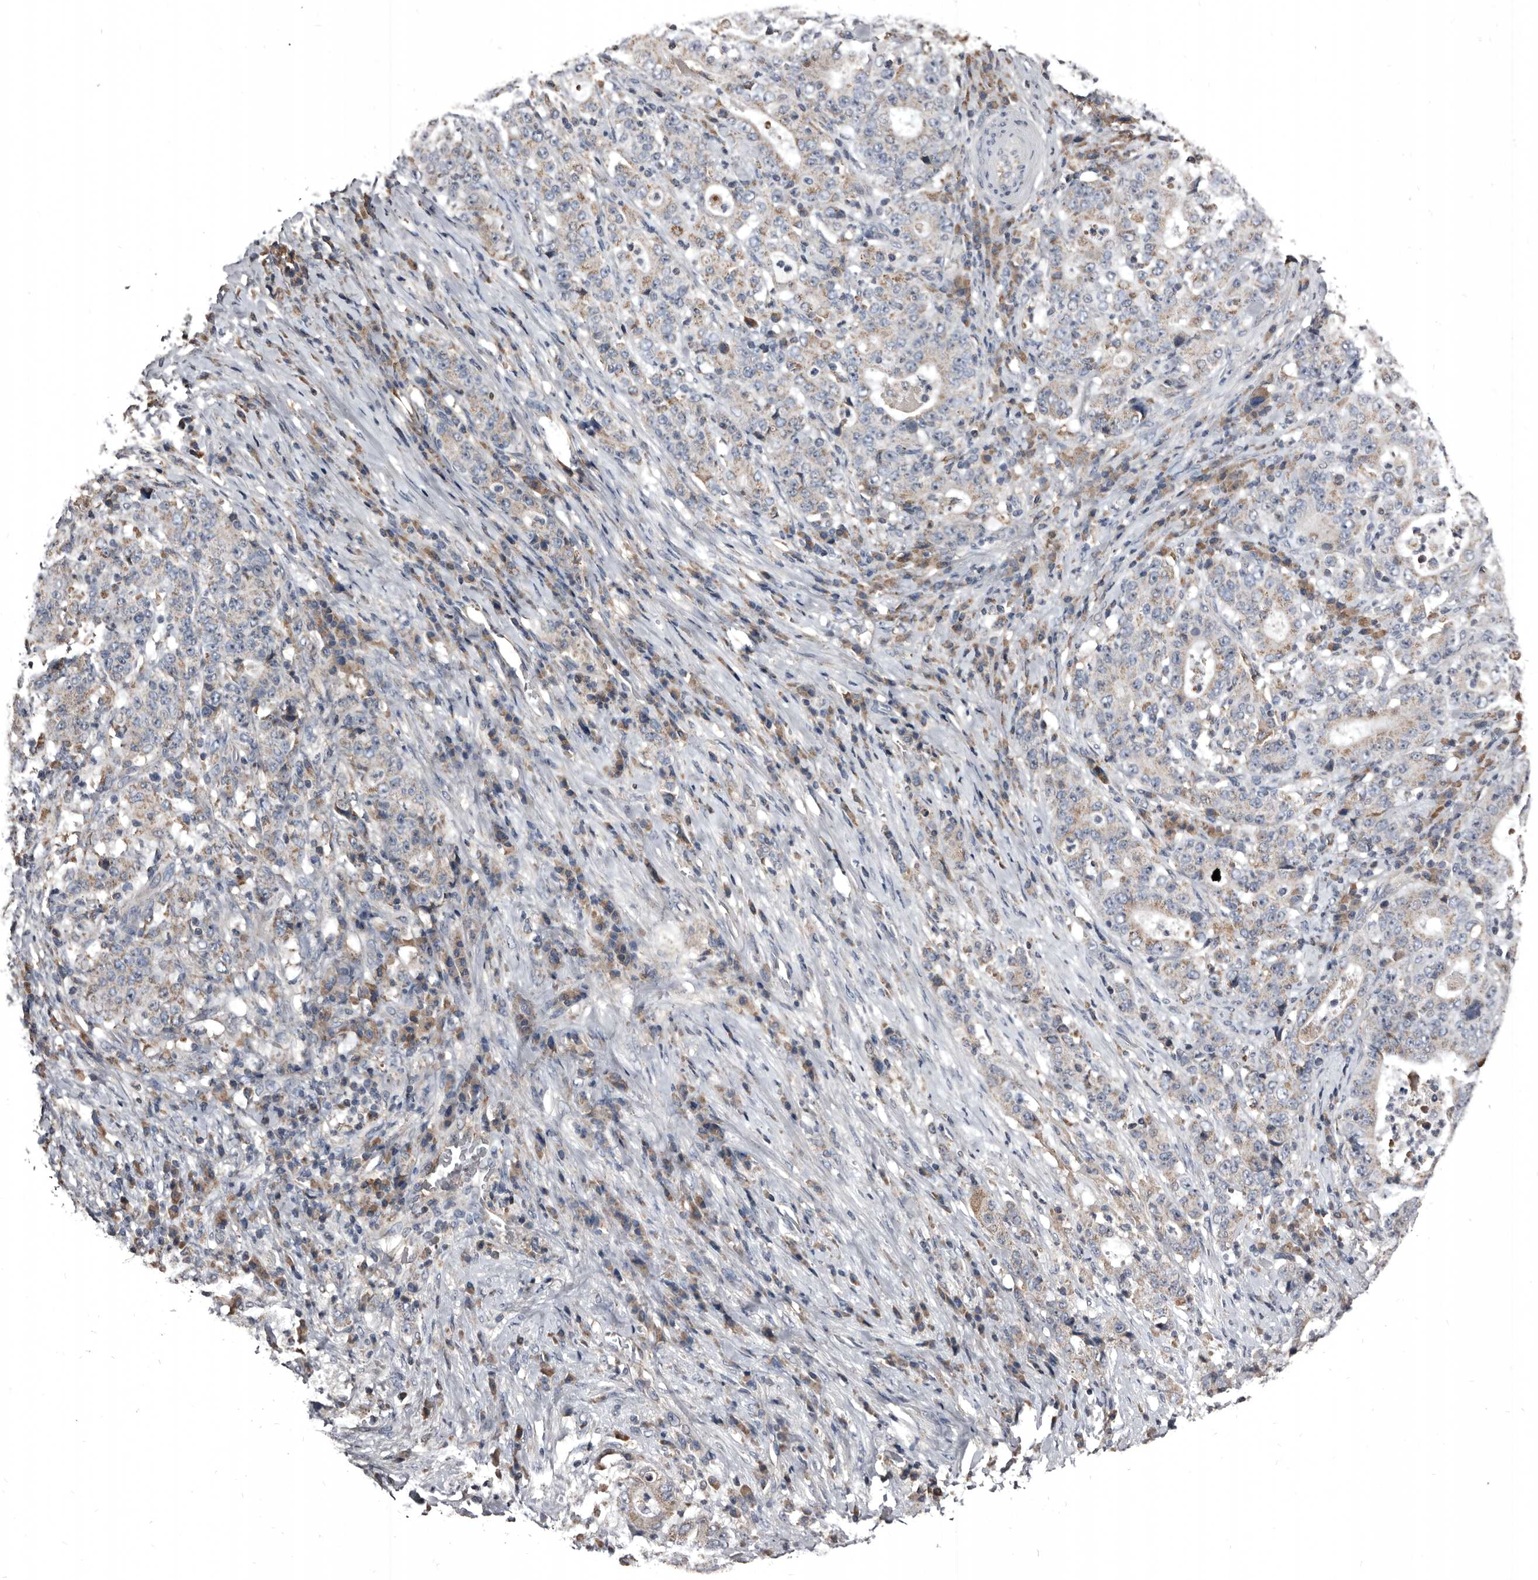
{"staining": {"intensity": "weak", "quantity": "25%-75%", "location": "cytoplasmic/membranous"}, "tissue": "stomach cancer", "cell_type": "Tumor cells", "image_type": "cancer", "snomed": [{"axis": "morphology", "description": "Normal tissue, NOS"}, {"axis": "morphology", "description": "Adenocarcinoma, NOS"}, {"axis": "topography", "description": "Stomach, upper"}, {"axis": "topography", "description": "Stomach"}], "caption": "Immunohistochemical staining of stomach cancer (adenocarcinoma) displays low levels of weak cytoplasmic/membranous protein expression in approximately 25%-75% of tumor cells. Using DAB (3,3'-diaminobenzidine) (brown) and hematoxylin (blue) stains, captured at high magnification using brightfield microscopy.", "gene": "GREB1", "patient": {"sex": "male", "age": 59}}